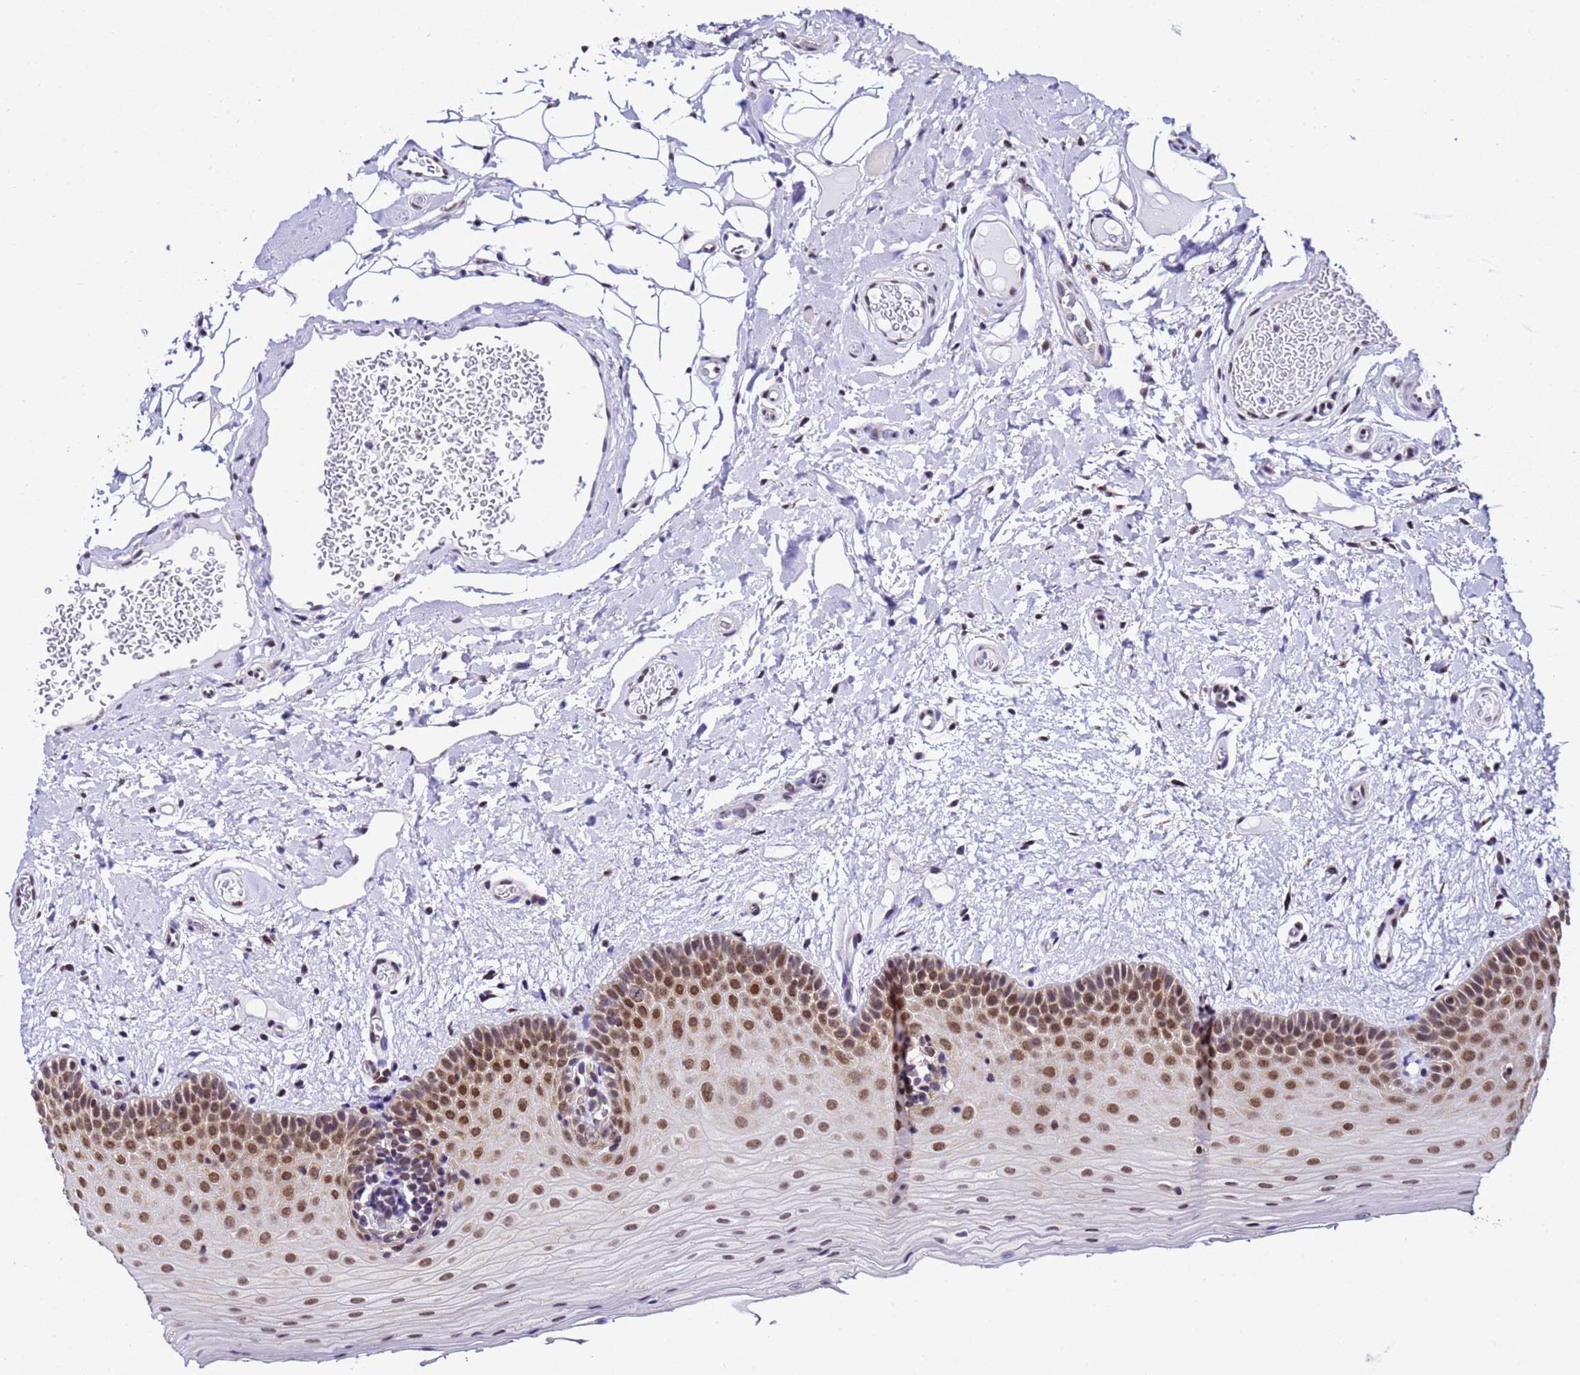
{"staining": {"intensity": "moderate", "quantity": ">75%", "location": "nuclear"}, "tissue": "oral mucosa", "cell_type": "Squamous epithelial cells", "image_type": "normal", "snomed": [{"axis": "morphology", "description": "Normal tissue, NOS"}, {"axis": "topography", "description": "Oral tissue"}, {"axis": "topography", "description": "Tounge, NOS"}], "caption": "The immunohistochemical stain highlights moderate nuclear expression in squamous epithelial cells of normal oral mucosa.", "gene": "SMN1", "patient": {"sex": "male", "age": 47}}